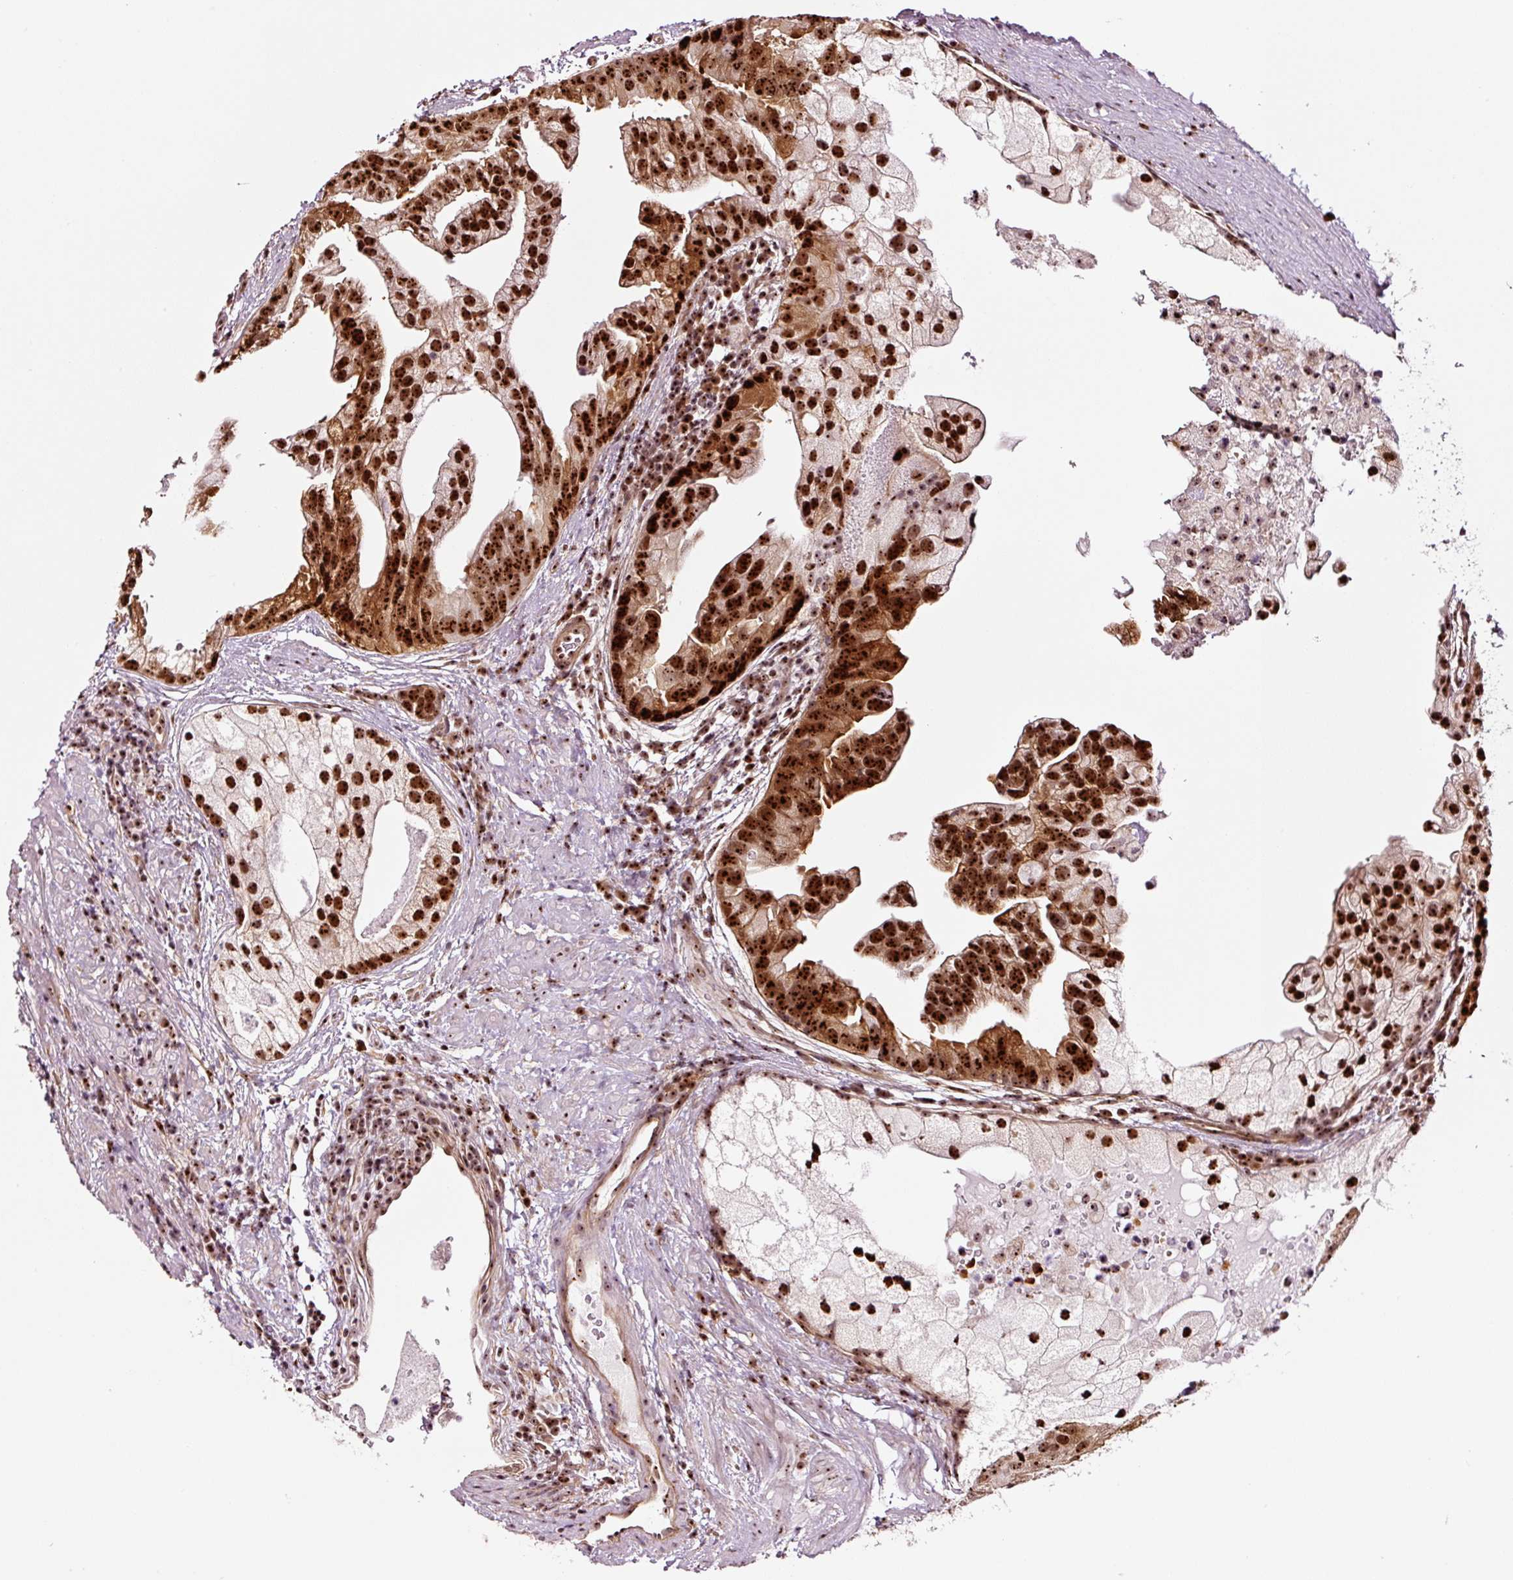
{"staining": {"intensity": "strong", "quantity": ">75%", "location": "cytoplasmic/membranous,nuclear"}, "tissue": "prostate cancer", "cell_type": "Tumor cells", "image_type": "cancer", "snomed": [{"axis": "morphology", "description": "Adenocarcinoma, High grade"}, {"axis": "topography", "description": "Prostate"}], "caption": "A brown stain highlights strong cytoplasmic/membranous and nuclear expression of a protein in human prostate high-grade adenocarcinoma tumor cells. (DAB (3,3'-diaminobenzidine) = brown stain, brightfield microscopy at high magnification).", "gene": "GNL3", "patient": {"sex": "male", "age": 62}}